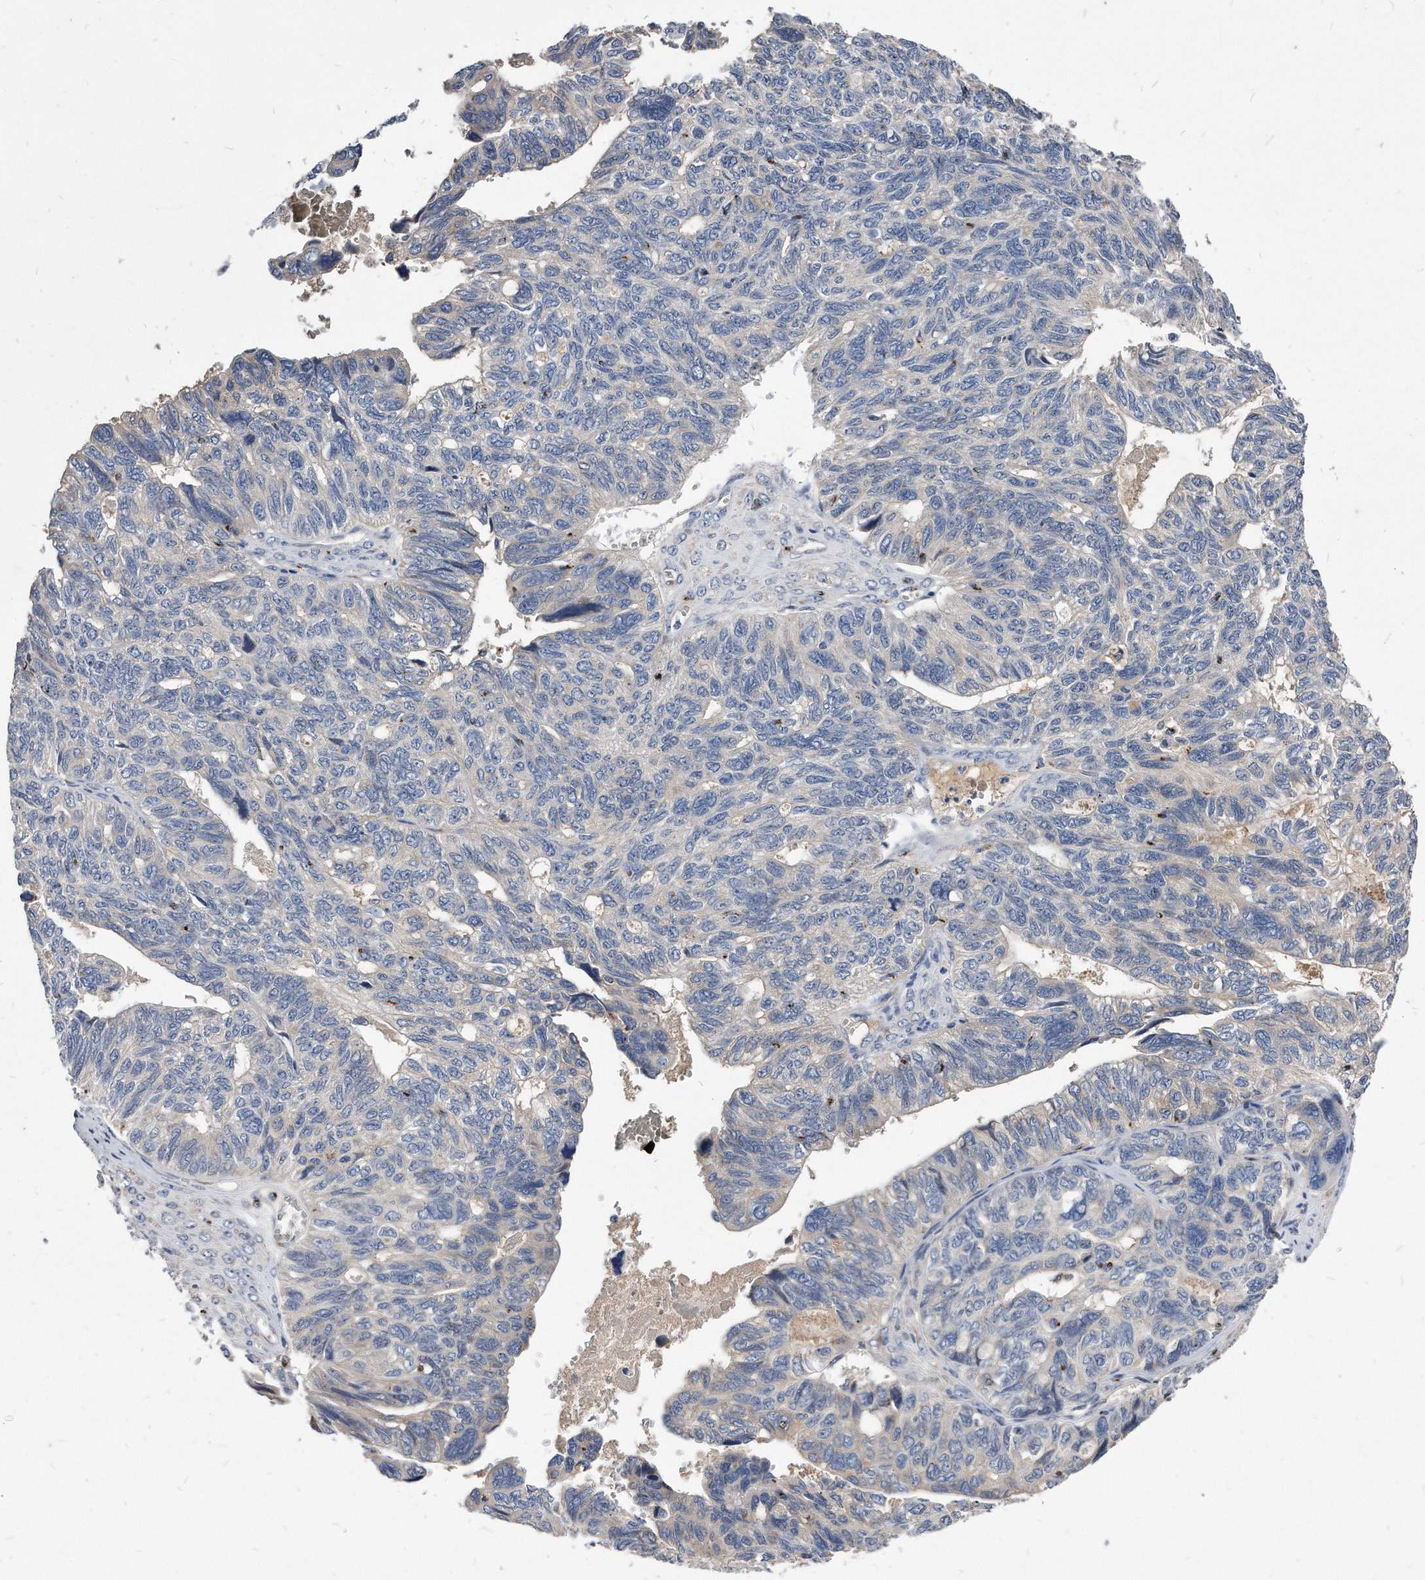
{"staining": {"intensity": "negative", "quantity": "none", "location": "none"}, "tissue": "ovarian cancer", "cell_type": "Tumor cells", "image_type": "cancer", "snomed": [{"axis": "morphology", "description": "Cystadenocarcinoma, serous, NOS"}, {"axis": "topography", "description": "Ovary"}], "caption": "Immunohistochemical staining of ovarian serous cystadenocarcinoma exhibits no significant staining in tumor cells.", "gene": "MGAT4A", "patient": {"sex": "female", "age": 79}}